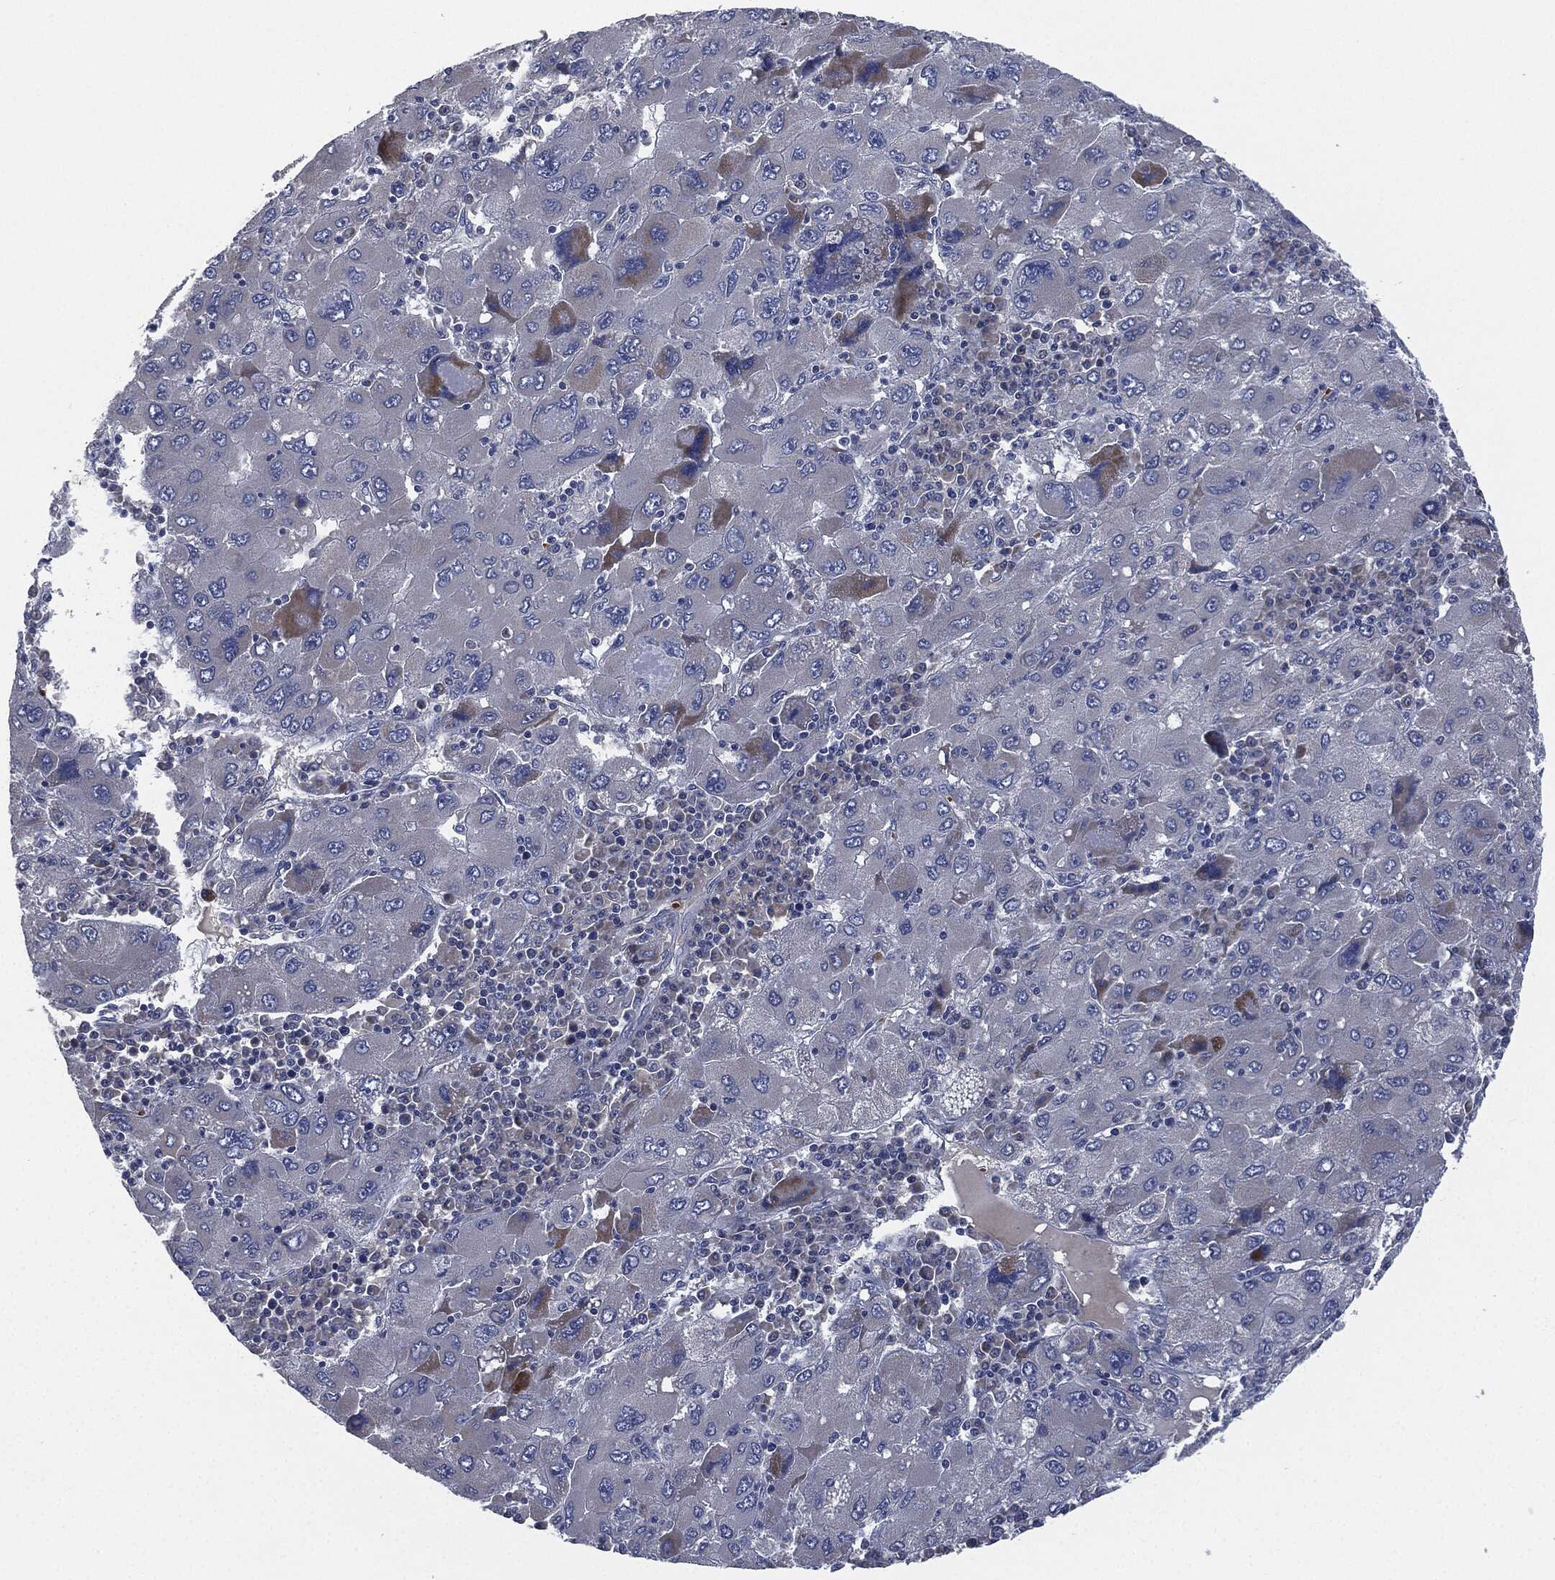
{"staining": {"intensity": "moderate", "quantity": "<25%", "location": "cytoplasmic/membranous"}, "tissue": "liver cancer", "cell_type": "Tumor cells", "image_type": "cancer", "snomed": [{"axis": "morphology", "description": "Carcinoma, Hepatocellular, NOS"}, {"axis": "topography", "description": "Liver"}], "caption": "This histopathology image displays hepatocellular carcinoma (liver) stained with IHC to label a protein in brown. The cytoplasmic/membranous of tumor cells show moderate positivity for the protein. Nuclei are counter-stained blue.", "gene": "SIGLEC9", "patient": {"sex": "male", "age": 75}}